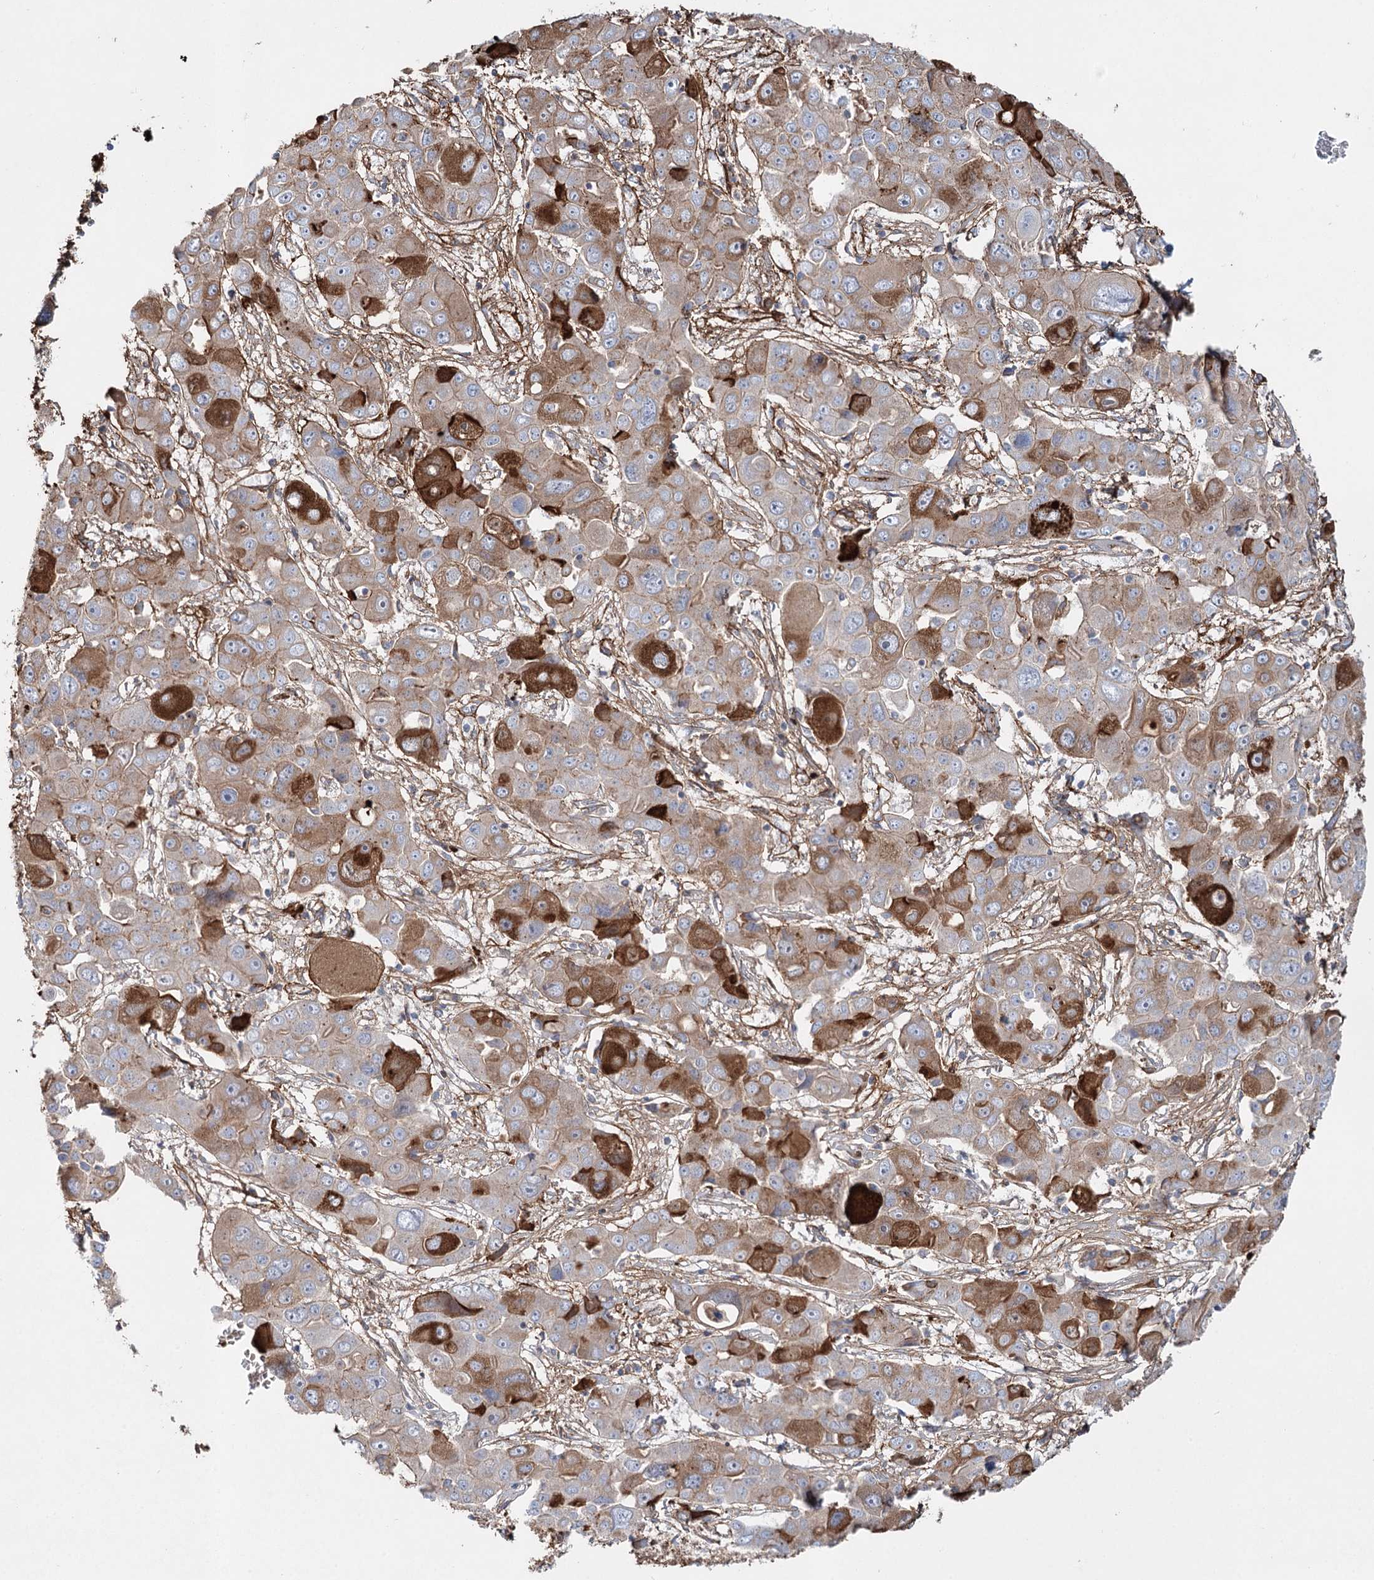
{"staining": {"intensity": "strong", "quantity": "<25%", "location": "cytoplasmic/membranous"}, "tissue": "liver cancer", "cell_type": "Tumor cells", "image_type": "cancer", "snomed": [{"axis": "morphology", "description": "Cholangiocarcinoma"}, {"axis": "topography", "description": "Liver"}], "caption": "A medium amount of strong cytoplasmic/membranous positivity is identified in approximately <25% of tumor cells in liver cholangiocarcinoma tissue. (Stains: DAB (3,3'-diaminobenzidine) in brown, nuclei in blue, Microscopy: brightfield microscopy at high magnification).", "gene": "ALKBH8", "patient": {"sex": "male", "age": 67}}